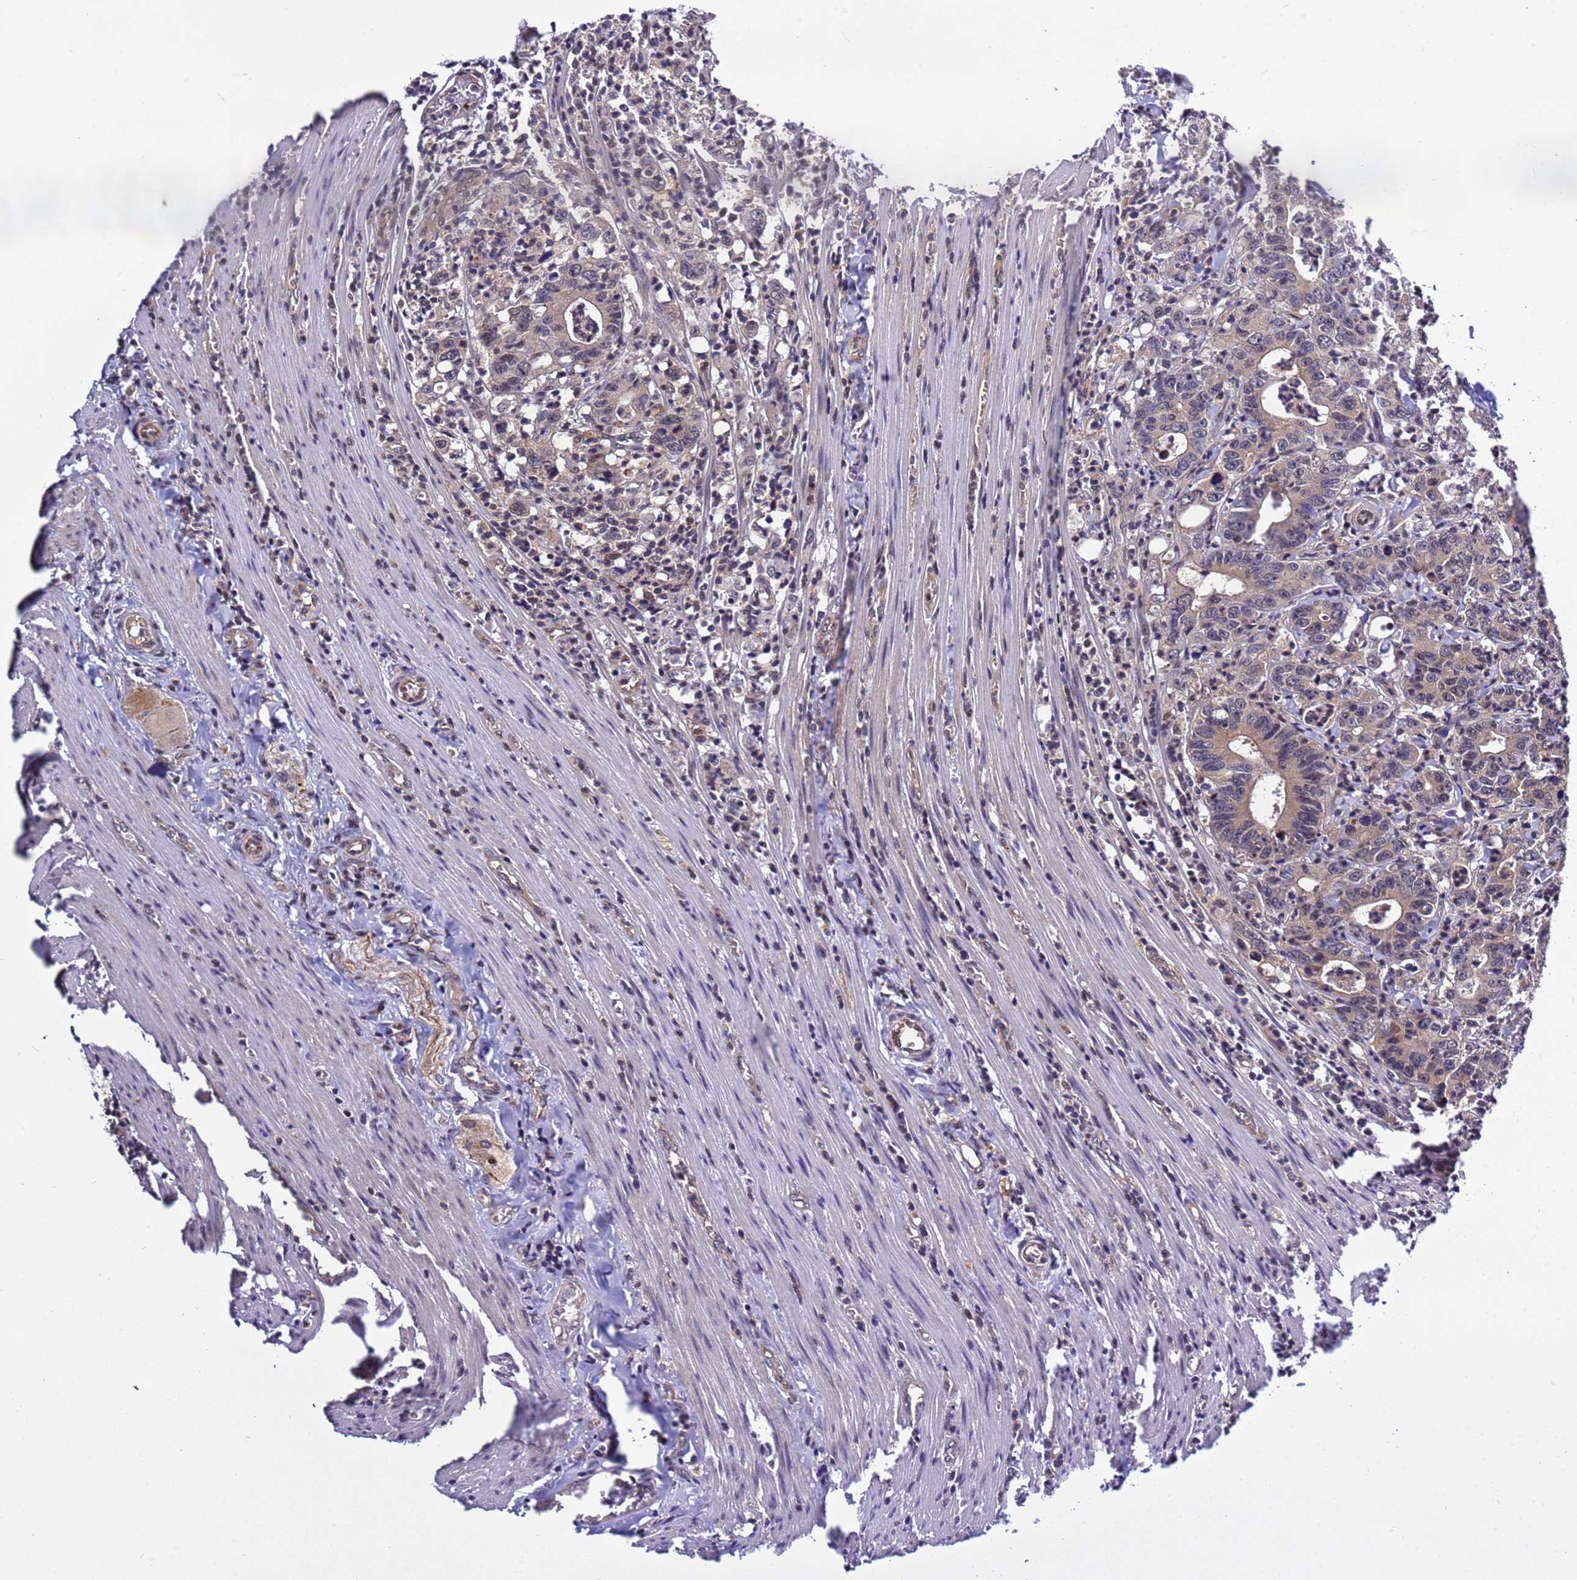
{"staining": {"intensity": "negative", "quantity": "none", "location": "none"}, "tissue": "colorectal cancer", "cell_type": "Tumor cells", "image_type": "cancer", "snomed": [{"axis": "morphology", "description": "Adenocarcinoma, NOS"}, {"axis": "topography", "description": "Colon"}], "caption": "IHC micrograph of neoplastic tissue: human colorectal adenocarcinoma stained with DAB shows no significant protein positivity in tumor cells. The staining was performed using DAB (3,3'-diaminobenzidine) to visualize the protein expression in brown, while the nuclei were stained in blue with hematoxylin (Magnification: 20x).", "gene": "GEN1", "patient": {"sex": "female", "age": 75}}